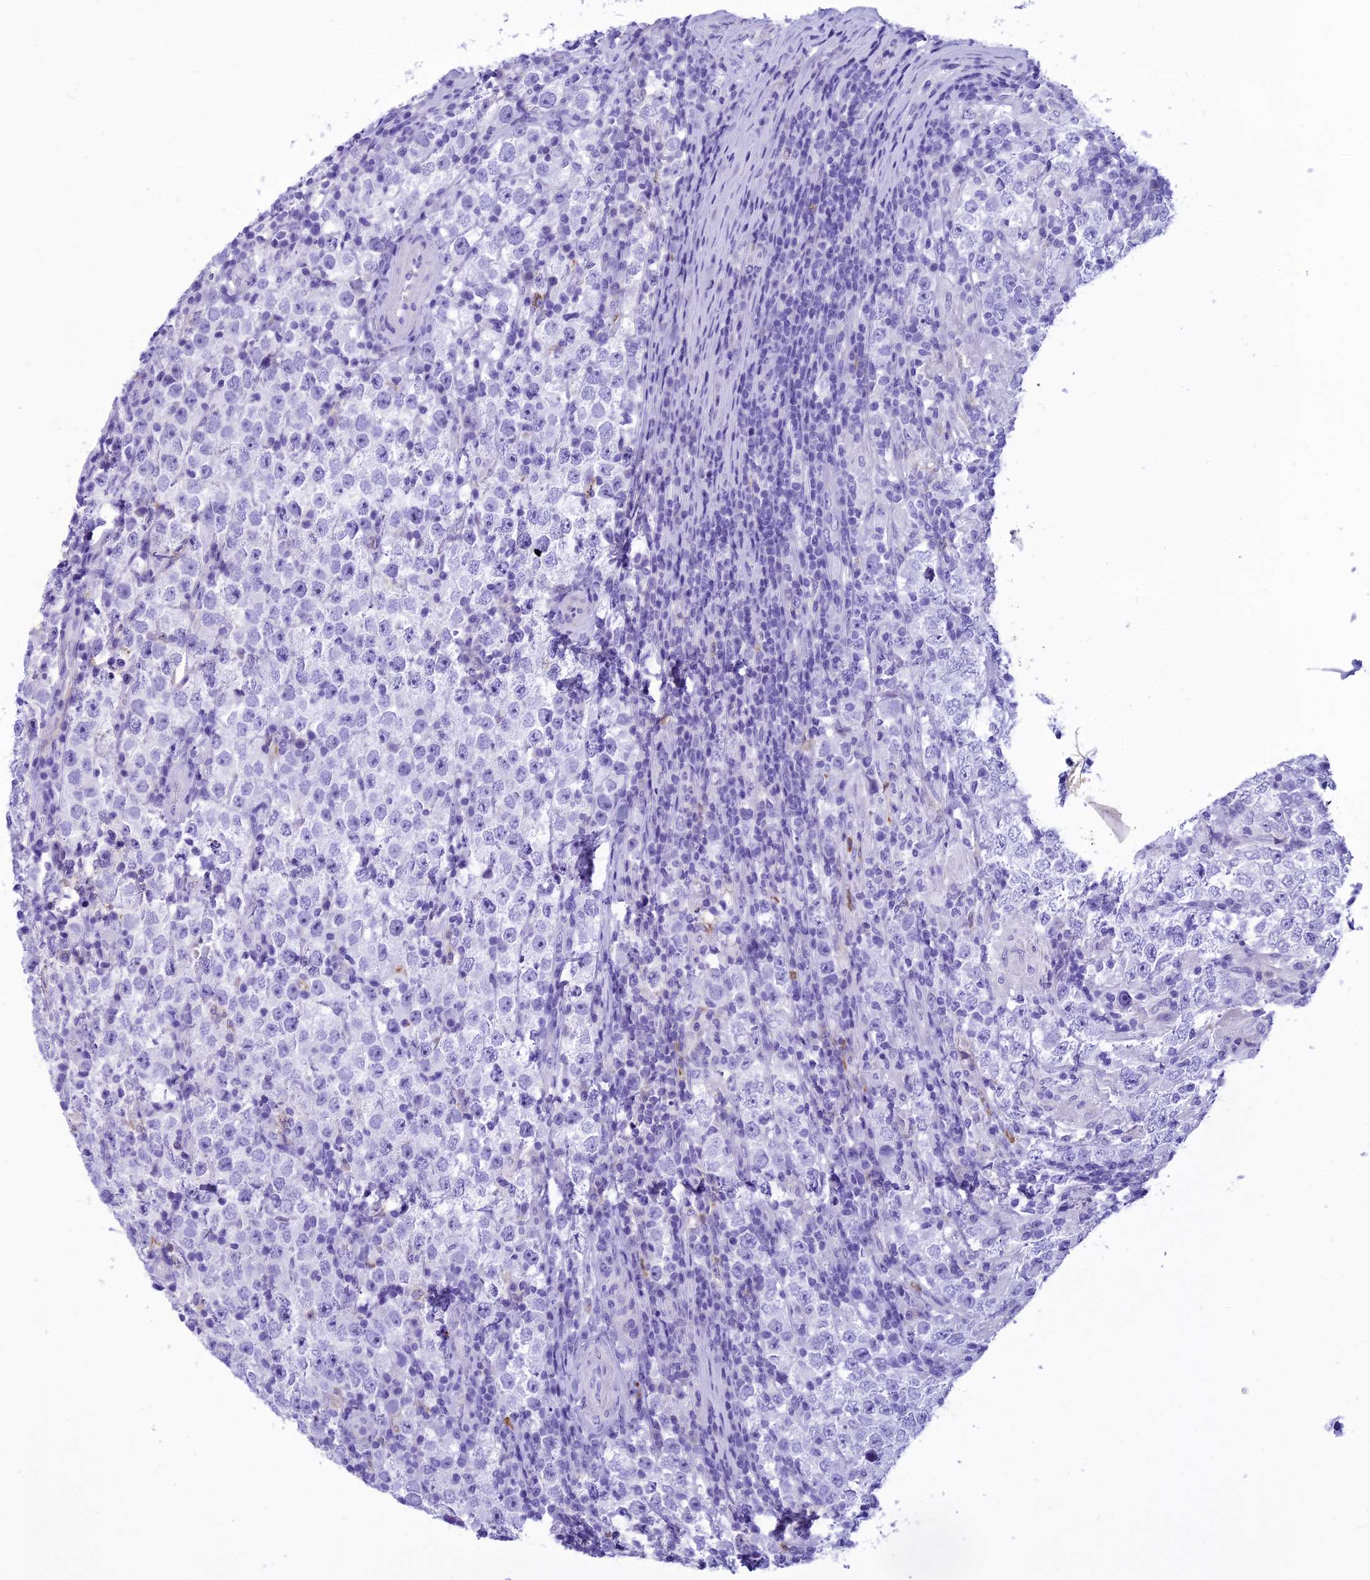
{"staining": {"intensity": "negative", "quantity": "none", "location": "none"}, "tissue": "testis cancer", "cell_type": "Tumor cells", "image_type": "cancer", "snomed": [{"axis": "morphology", "description": "Normal tissue, NOS"}, {"axis": "morphology", "description": "Urothelial carcinoma, High grade"}, {"axis": "morphology", "description": "Seminoma, NOS"}, {"axis": "morphology", "description": "Carcinoma, Embryonal, NOS"}, {"axis": "topography", "description": "Urinary bladder"}, {"axis": "topography", "description": "Testis"}], "caption": "The image demonstrates no significant expression in tumor cells of testis seminoma. (DAB (3,3'-diaminobenzidine) IHC with hematoxylin counter stain).", "gene": "KCTD14", "patient": {"sex": "male", "age": 41}}